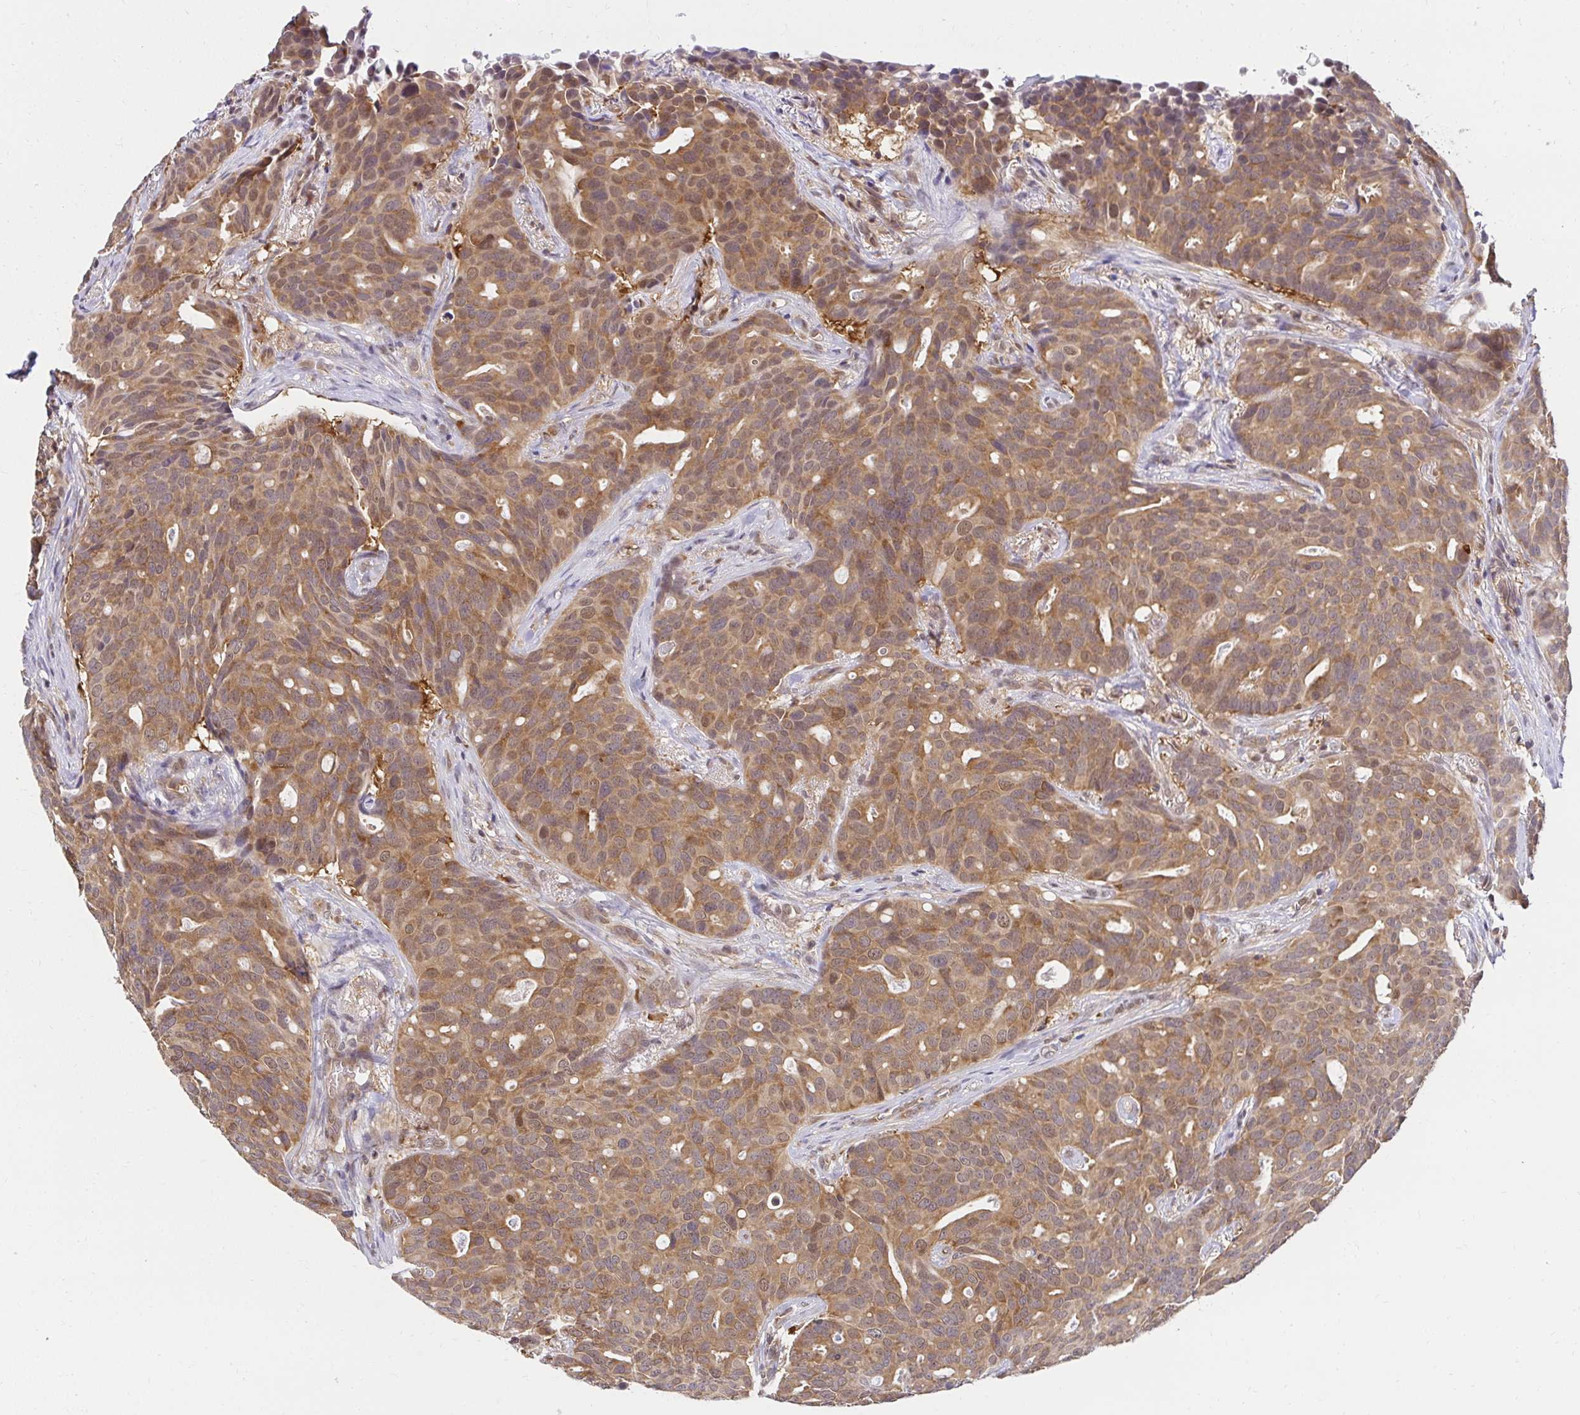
{"staining": {"intensity": "moderate", "quantity": ">75%", "location": "cytoplasmic/membranous,nuclear"}, "tissue": "breast cancer", "cell_type": "Tumor cells", "image_type": "cancer", "snomed": [{"axis": "morphology", "description": "Duct carcinoma"}, {"axis": "topography", "description": "Breast"}], "caption": "This is an image of IHC staining of breast intraductal carcinoma, which shows moderate staining in the cytoplasmic/membranous and nuclear of tumor cells.", "gene": "PSMA4", "patient": {"sex": "female", "age": 54}}